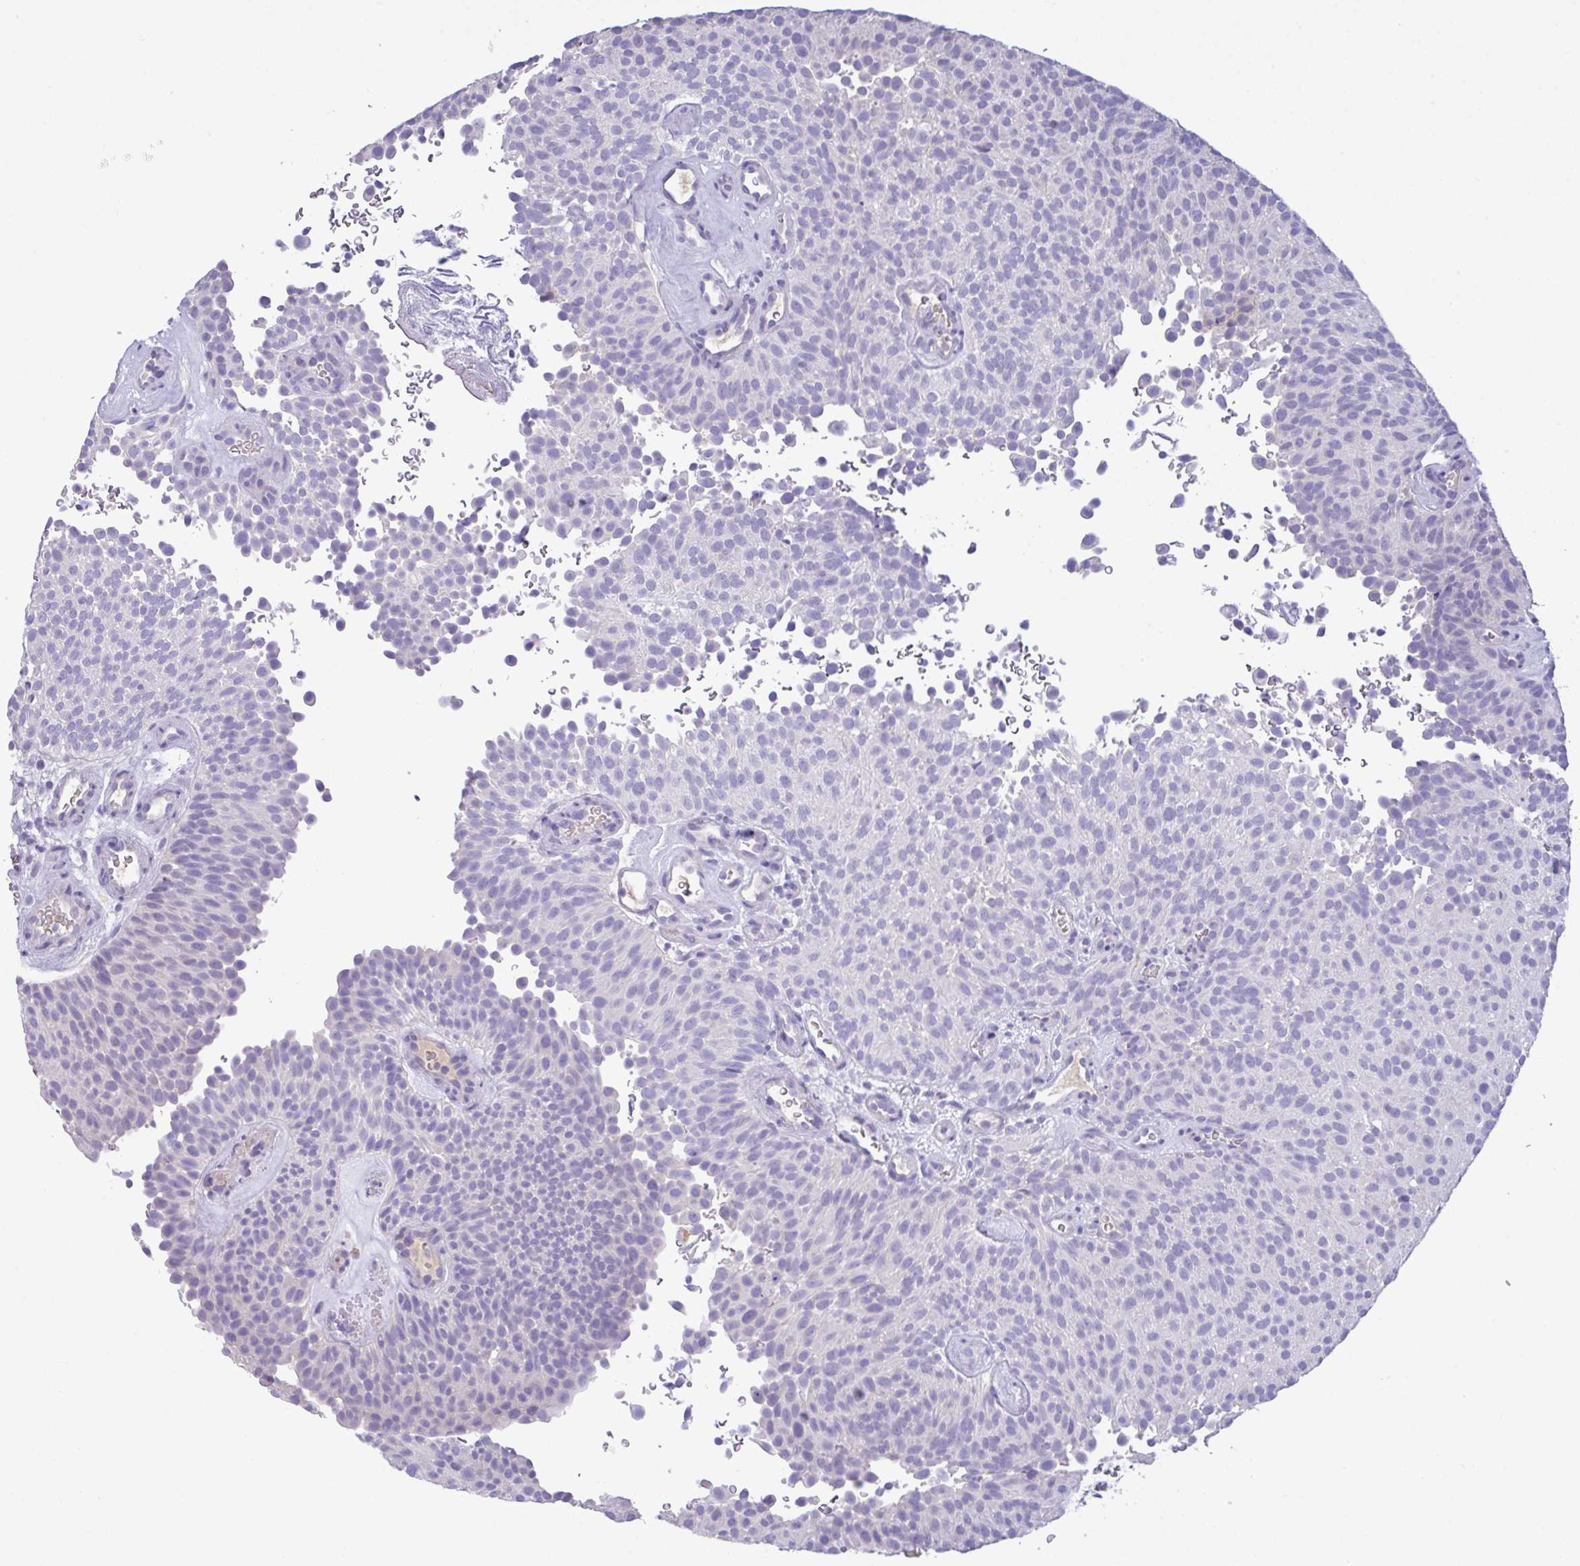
{"staining": {"intensity": "negative", "quantity": "none", "location": "none"}, "tissue": "urothelial cancer", "cell_type": "Tumor cells", "image_type": "cancer", "snomed": [{"axis": "morphology", "description": "Urothelial carcinoma, Low grade"}, {"axis": "topography", "description": "Urinary bladder"}], "caption": "A micrograph of urothelial carcinoma (low-grade) stained for a protein reveals no brown staining in tumor cells.", "gene": "CA10", "patient": {"sex": "male", "age": 78}}